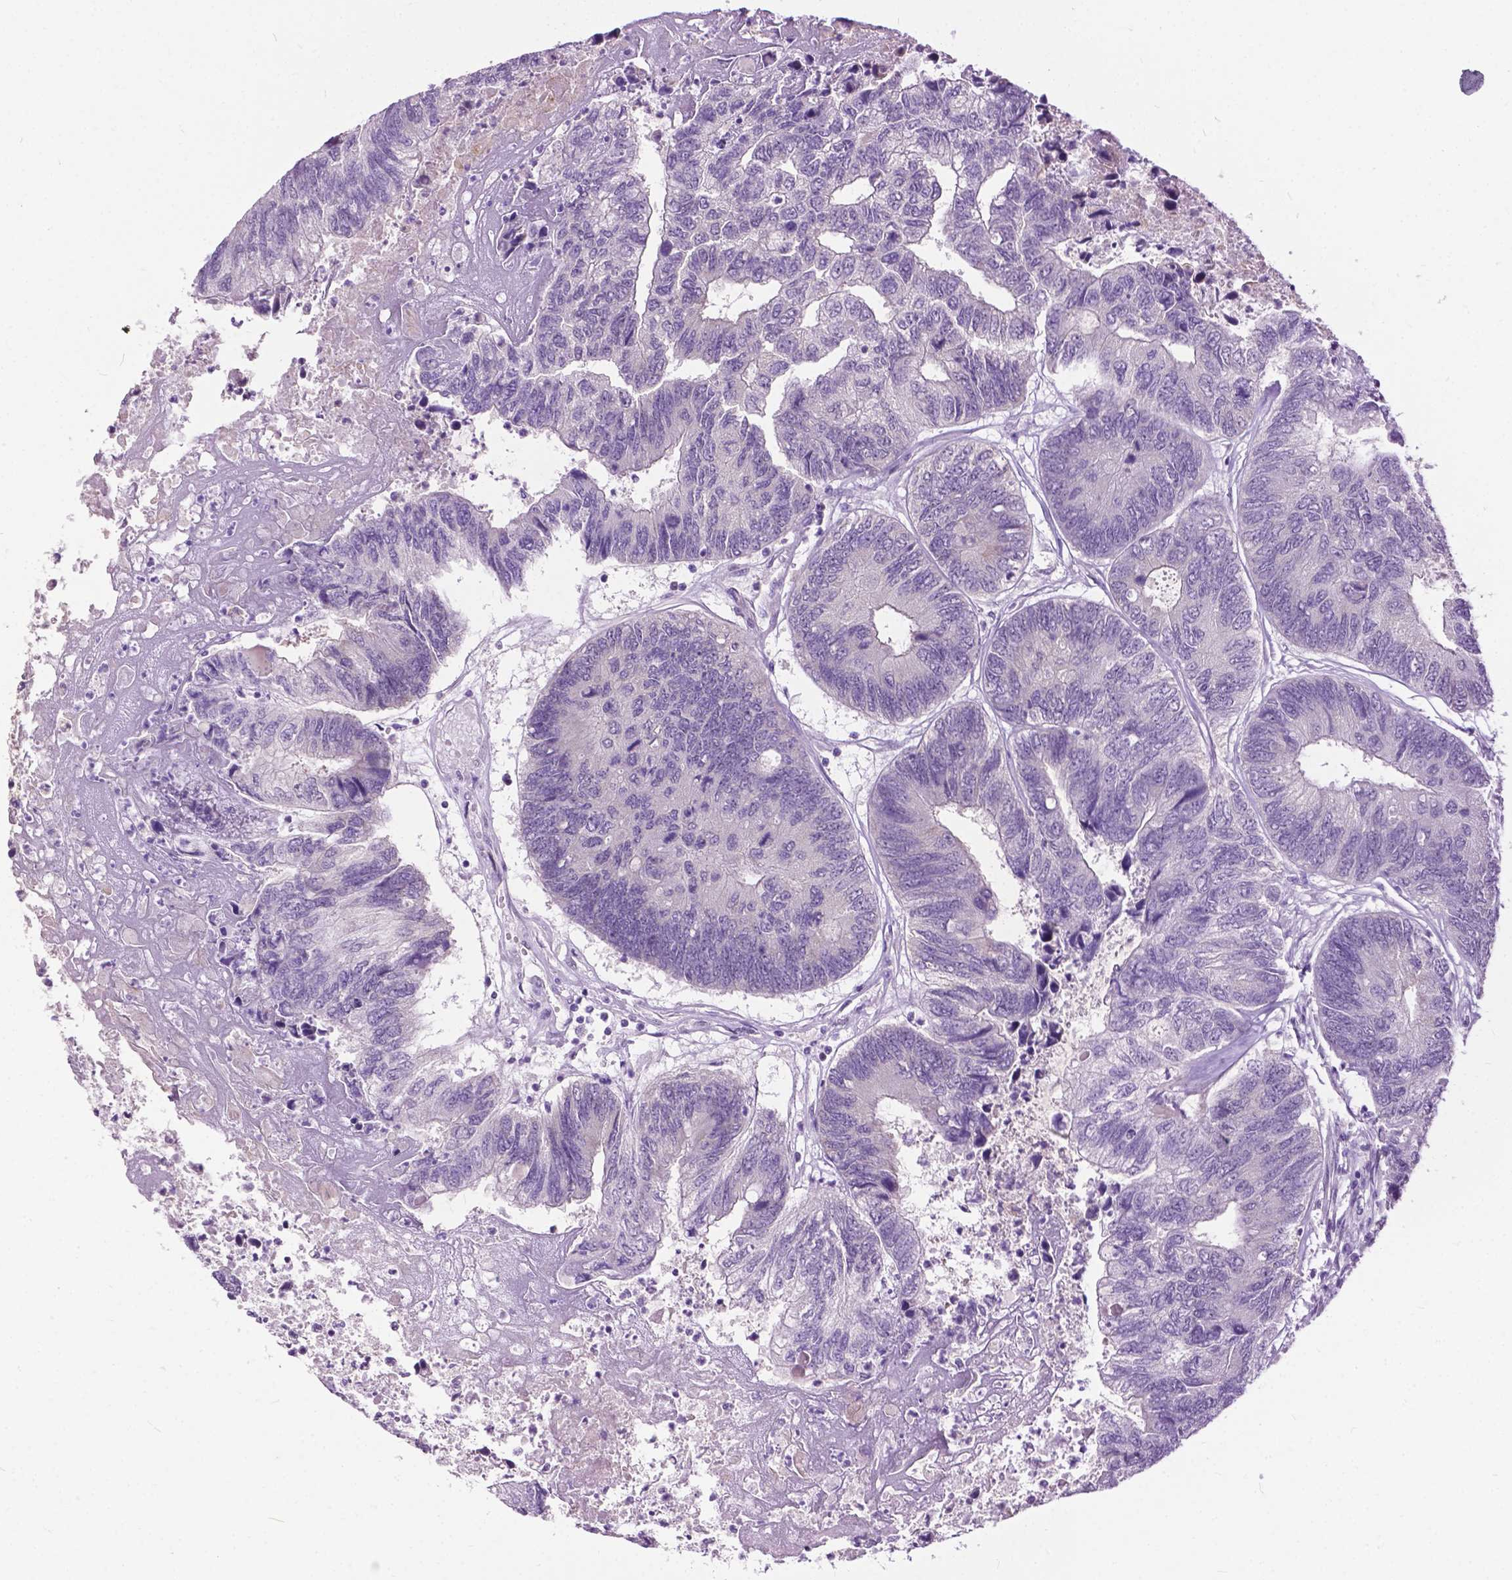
{"staining": {"intensity": "negative", "quantity": "none", "location": "none"}, "tissue": "colorectal cancer", "cell_type": "Tumor cells", "image_type": "cancer", "snomed": [{"axis": "morphology", "description": "Adenocarcinoma, NOS"}, {"axis": "topography", "description": "Colon"}], "caption": "Protein analysis of colorectal cancer exhibits no significant positivity in tumor cells.", "gene": "GPR37L1", "patient": {"sex": "female", "age": 67}}